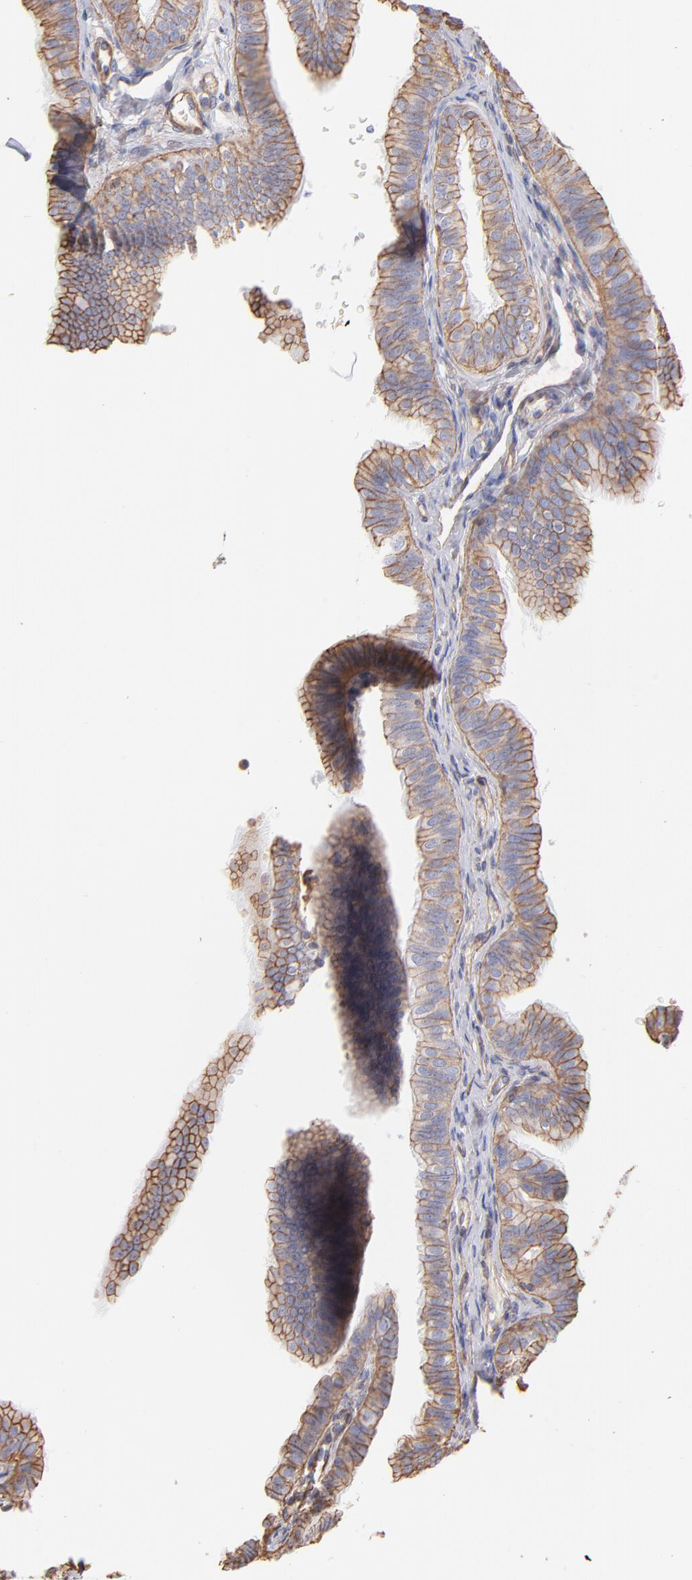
{"staining": {"intensity": "moderate", "quantity": ">75%", "location": "cytoplasmic/membranous"}, "tissue": "fallopian tube", "cell_type": "Glandular cells", "image_type": "normal", "snomed": [{"axis": "morphology", "description": "Normal tissue, NOS"}, {"axis": "morphology", "description": "Dermoid, NOS"}, {"axis": "topography", "description": "Fallopian tube"}], "caption": "The micrograph exhibits staining of unremarkable fallopian tube, revealing moderate cytoplasmic/membranous protein staining (brown color) within glandular cells. (DAB (3,3'-diaminobenzidine) IHC with brightfield microscopy, high magnification).", "gene": "PLEC", "patient": {"sex": "female", "age": 33}}